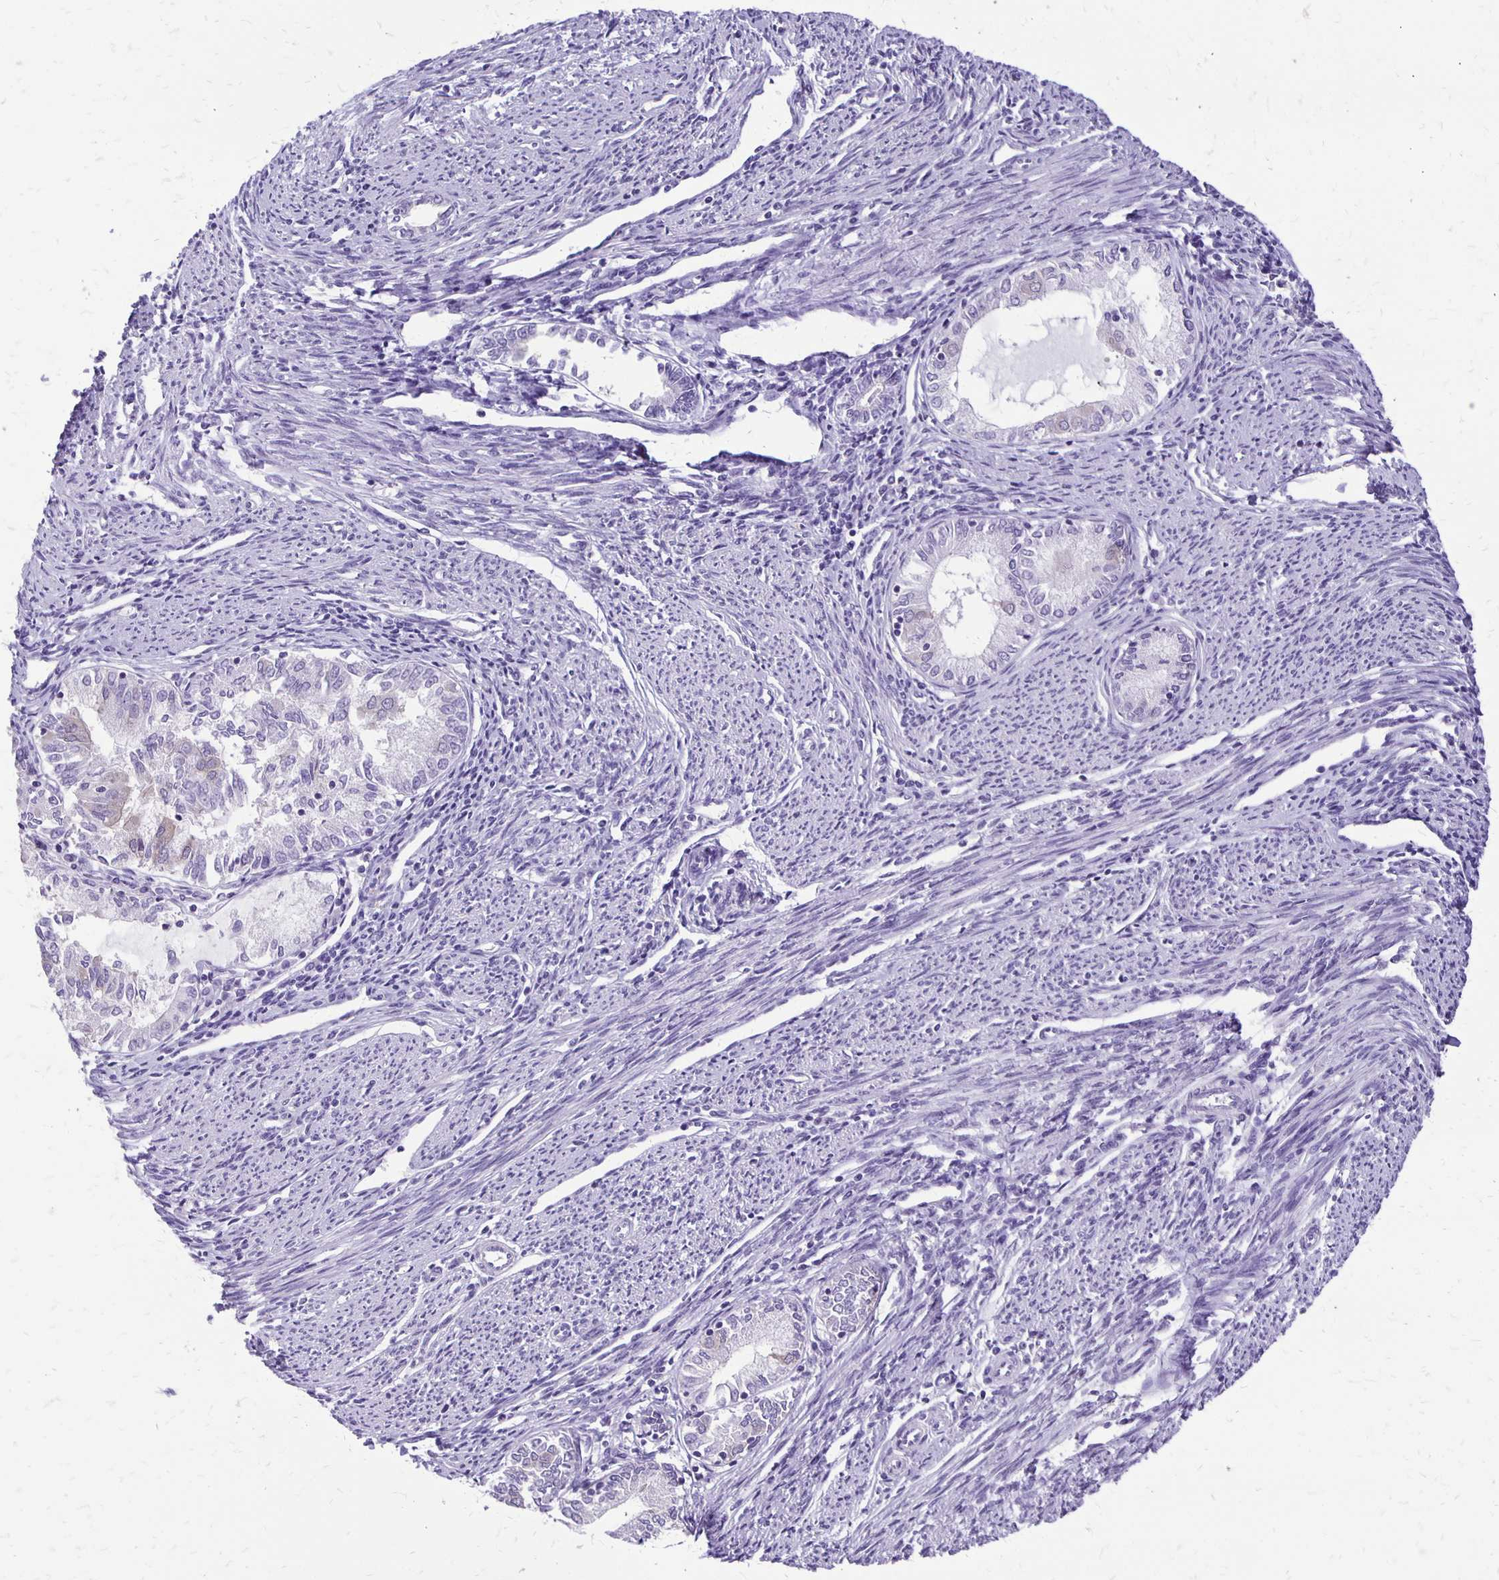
{"staining": {"intensity": "negative", "quantity": "none", "location": "none"}, "tissue": "endometrial cancer", "cell_type": "Tumor cells", "image_type": "cancer", "snomed": [{"axis": "morphology", "description": "Adenocarcinoma, NOS"}, {"axis": "topography", "description": "Endometrium"}], "caption": "Immunohistochemical staining of endometrial cancer exhibits no significant positivity in tumor cells.", "gene": "ANKRD45", "patient": {"sex": "female", "age": 79}}